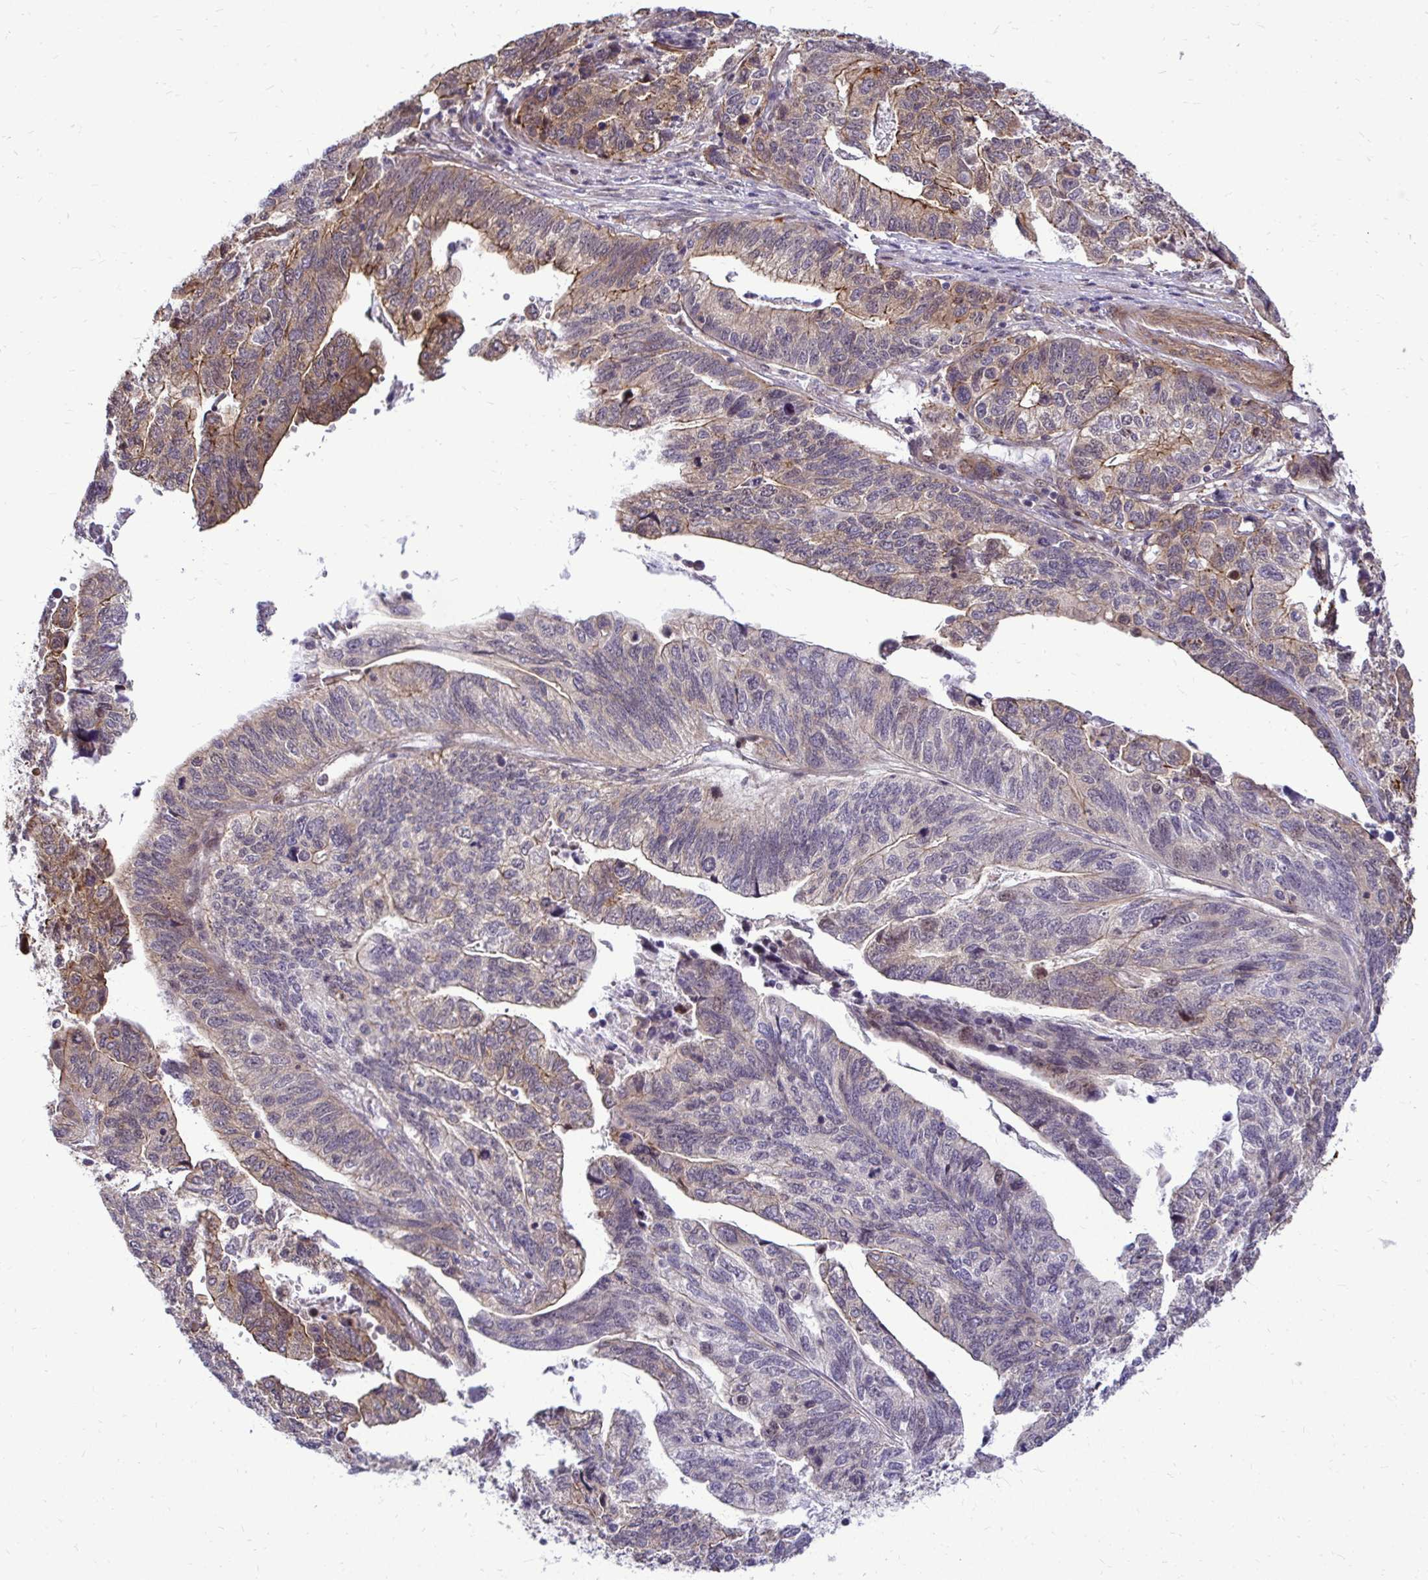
{"staining": {"intensity": "weak", "quantity": "<25%", "location": "cytoplasmic/membranous"}, "tissue": "stomach cancer", "cell_type": "Tumor cells", "image_type": "cancer", "snomed": [{"axis": "morphology", "description": "Adenocarcinoma, NOS"}, {"axis": "topography", "description": "Stomach, upper"}], "caption": "A high-resolution histopathology image shows immunohistochemistry (IHC) staining of stomach cancer (adenocarcinoma), which displays no significant positivity in tumor cells.", "gene": "TRIP6", "patient": {"sex": "female", "age": 67}}